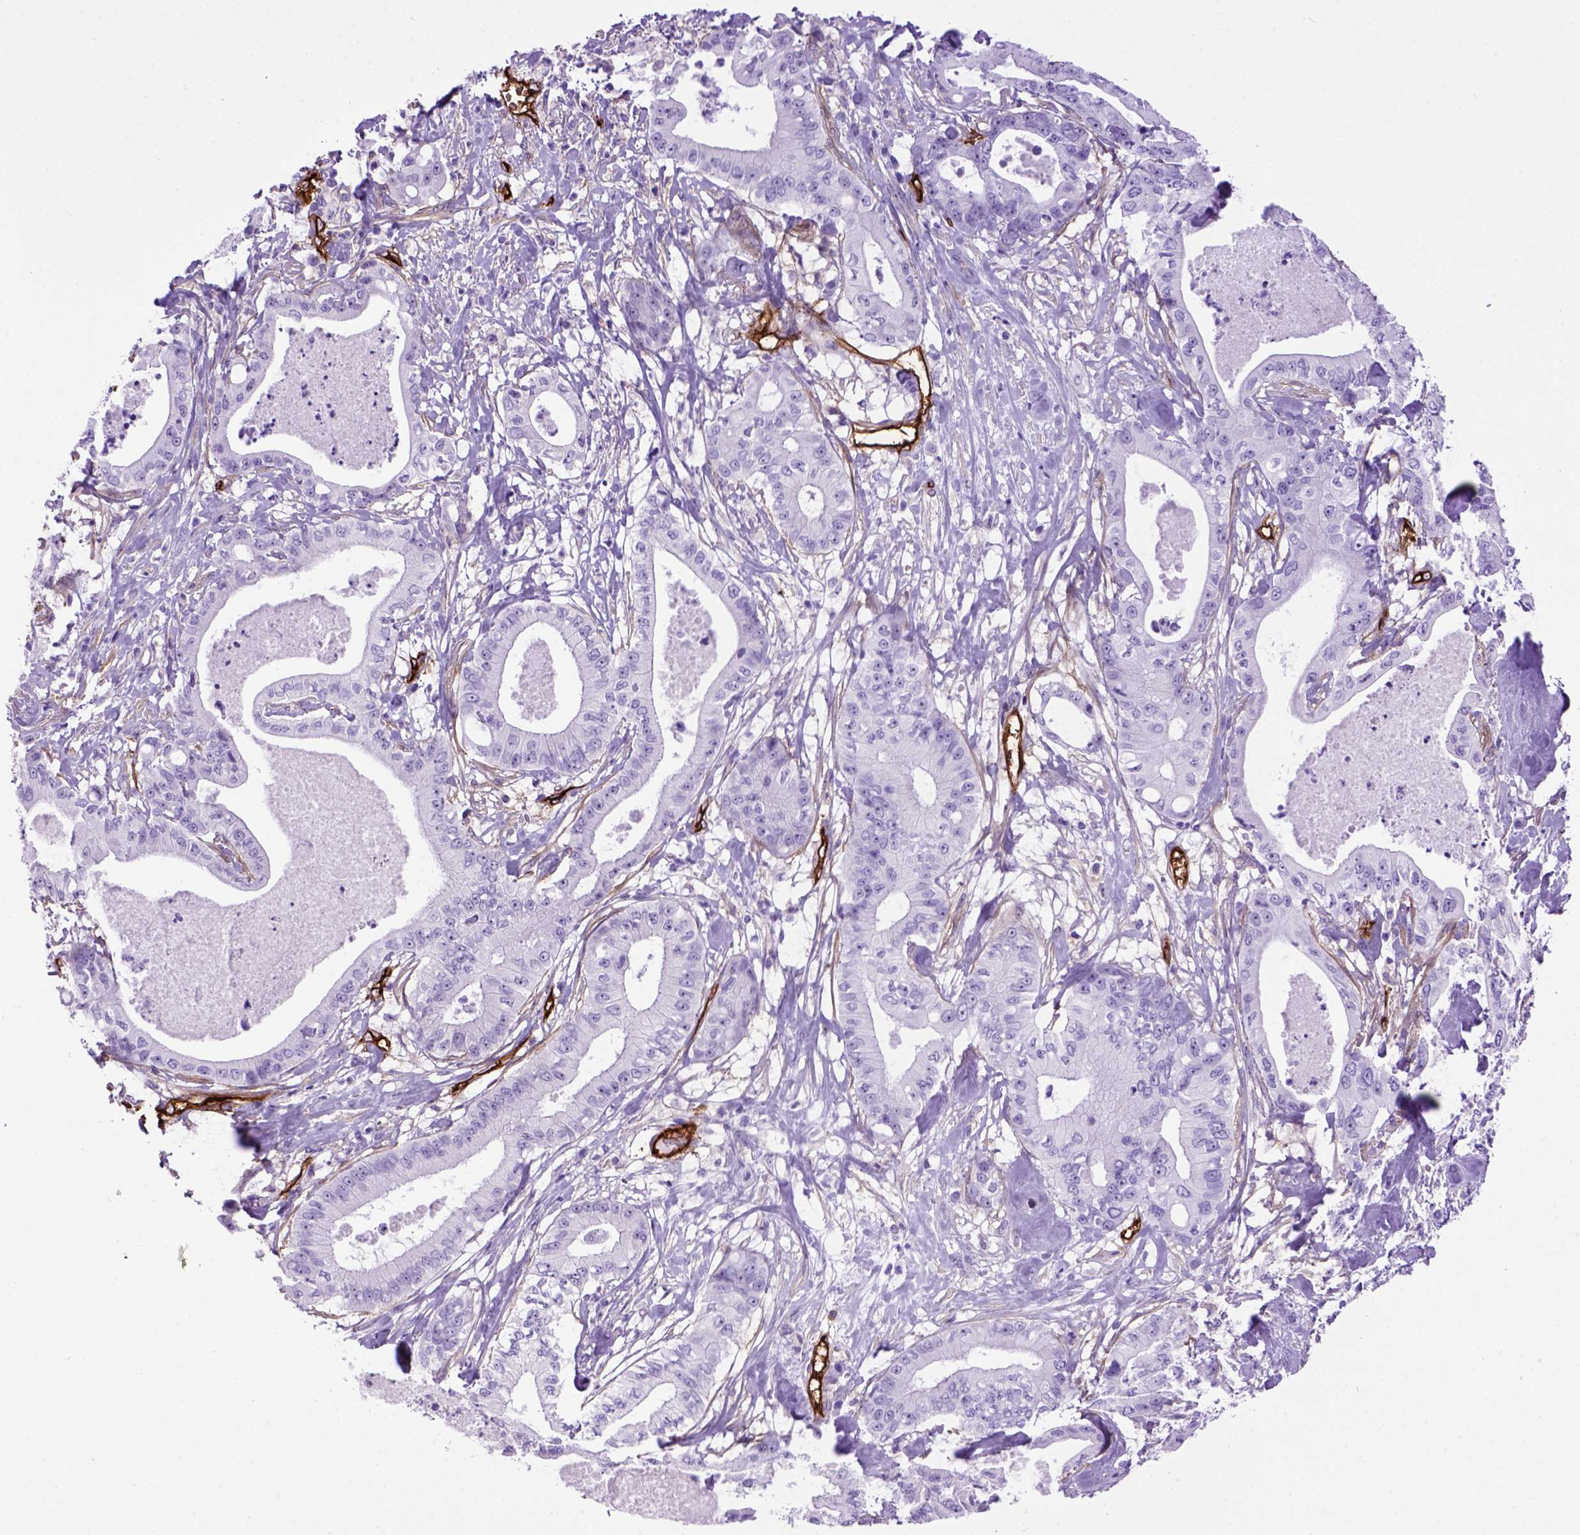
{"staining": {"intensity": "negative", "quantity": "none", "location": "none"}, "tissue": "pancreatic cancer", "cell_type": "Tumor cells", "image_type": "cancer", "snomed": [{"axis": "morphology", "description": "Adenocarcinoma, NOS"}, {"axis": "topography", "description": "Pancreas"}], "caption": "Tumor cells show no significant protein staining in pancreatic cancer.", "gene": "ENG", "patient": {"sex": "male", "age": 71}}